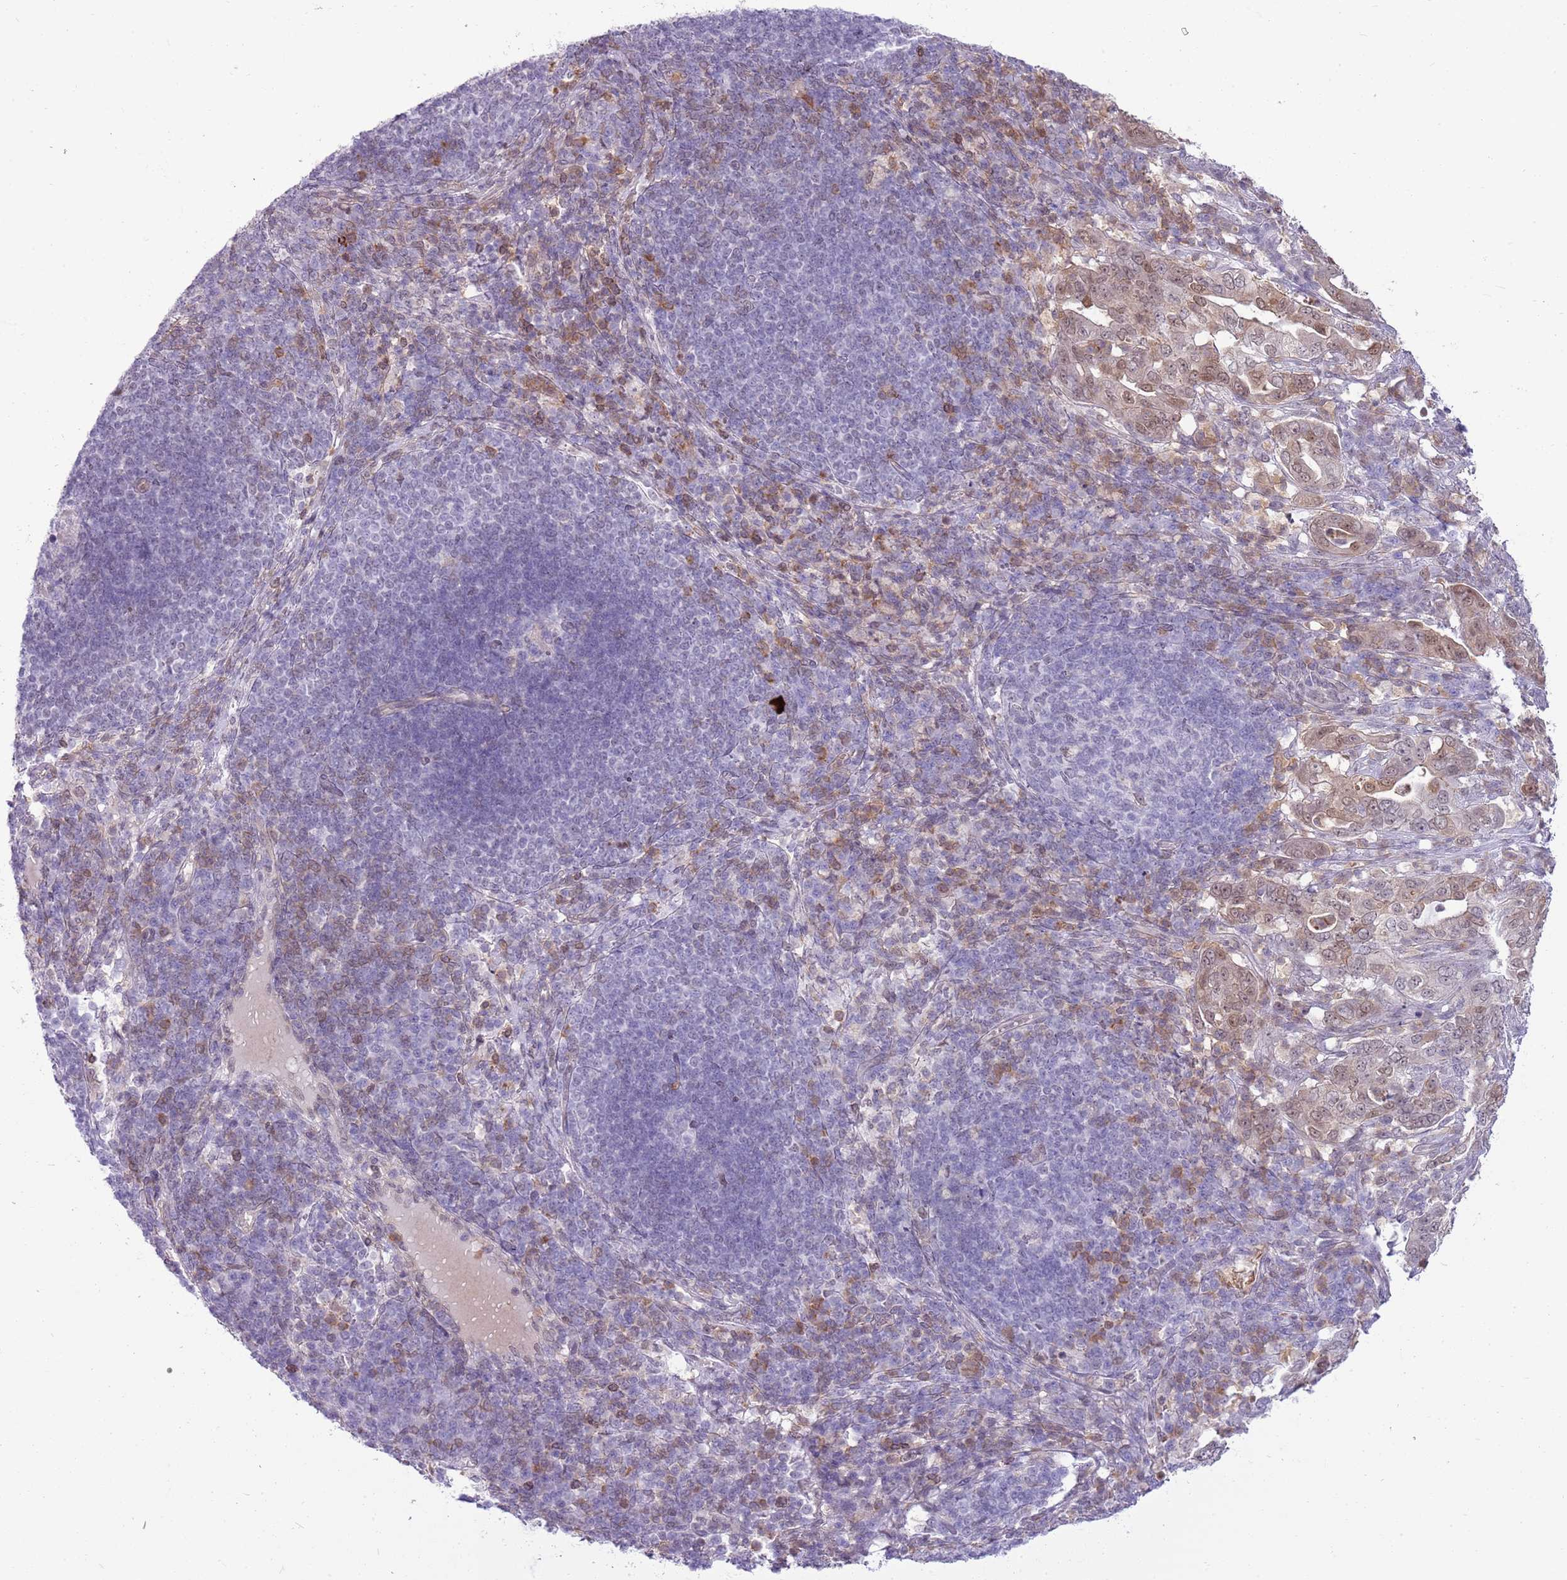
{"staining": {"intensity": "moderate", "quantity": ">75%", "location": "nuclear"}, "tissue": "pancreatic cancer", "cell_type": "Tumor cells", "image_type": "cancer", "snomed": [{"axis": "morphology", "description": "Normal tissue, NOS"}, {"axis": "morphology", "description": "Adenocarcinoma, NOS"}, {"axis": "topography", "description": "Lymph node"}, {"axis": "topography", "description": "Pancreas"}], "caption": "Tumor cells display medium levels of moderate nuclear expression in approximately >75% of cells in pancreatic adenocarcinoma.", "gene": "DHX32", "patient": {"sex": "female", "age": 67}}